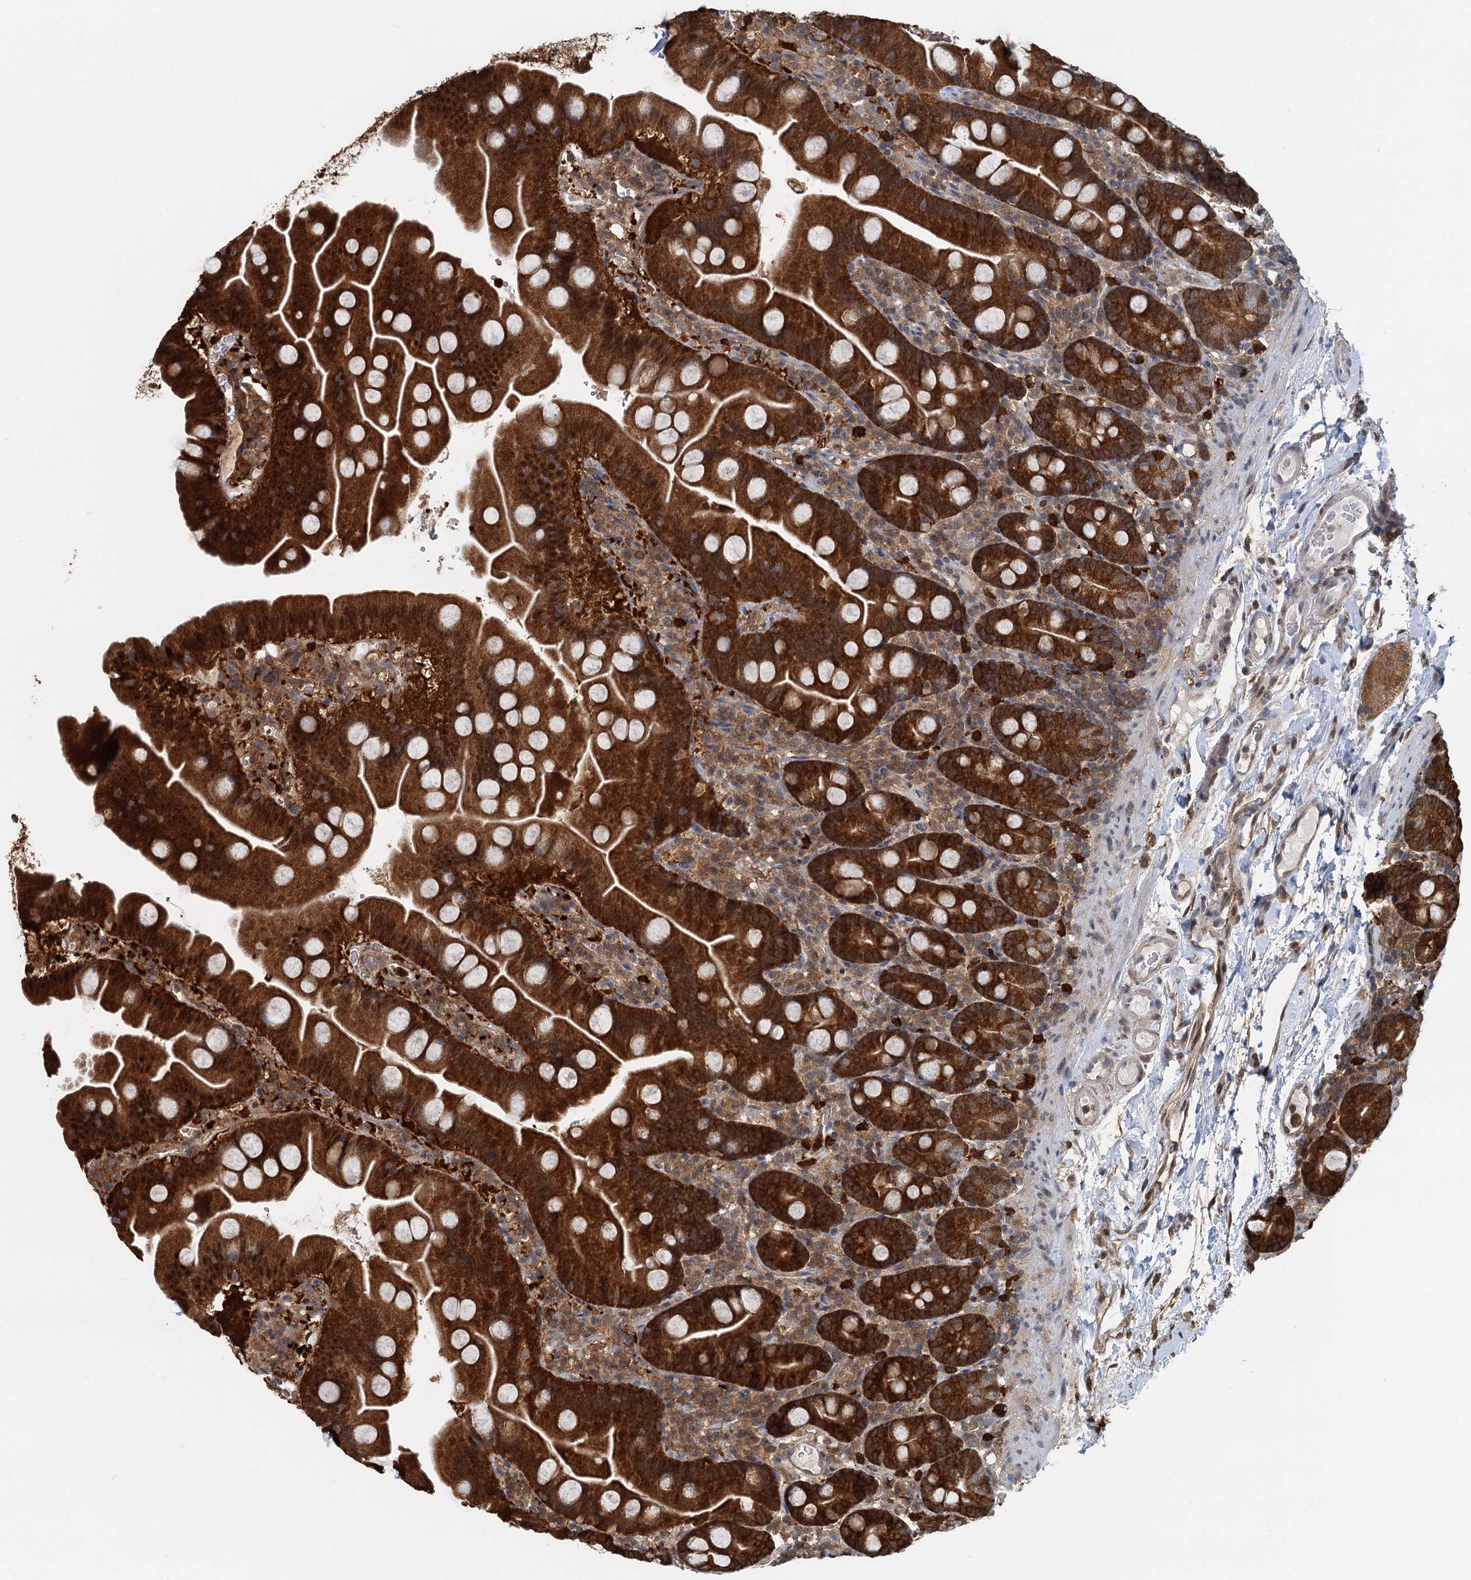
{"staining": {"intensity": "strong", "quantity": ">75%", "location": "cytoplasmic/membranous"}, "tissue": "small intestine", "cell_type": "Glandular cells", "image_type": "normal", "snomed": [{"axis": "morphology", "description": "Normal tissue, NOS"}, {"axis": "topography", "description": "Small intestine"}], "caption": "Immunohistochemistry (IHC) of unremarkable small intestine demonstrates high levels of strong cytoplasmic/membranous expression in about >75% of glandular cells. The protein is shown in brown color, while the nuclei are stained blue.", "gene": "GPI", "patient": {"sex": "female", "age": 68}}